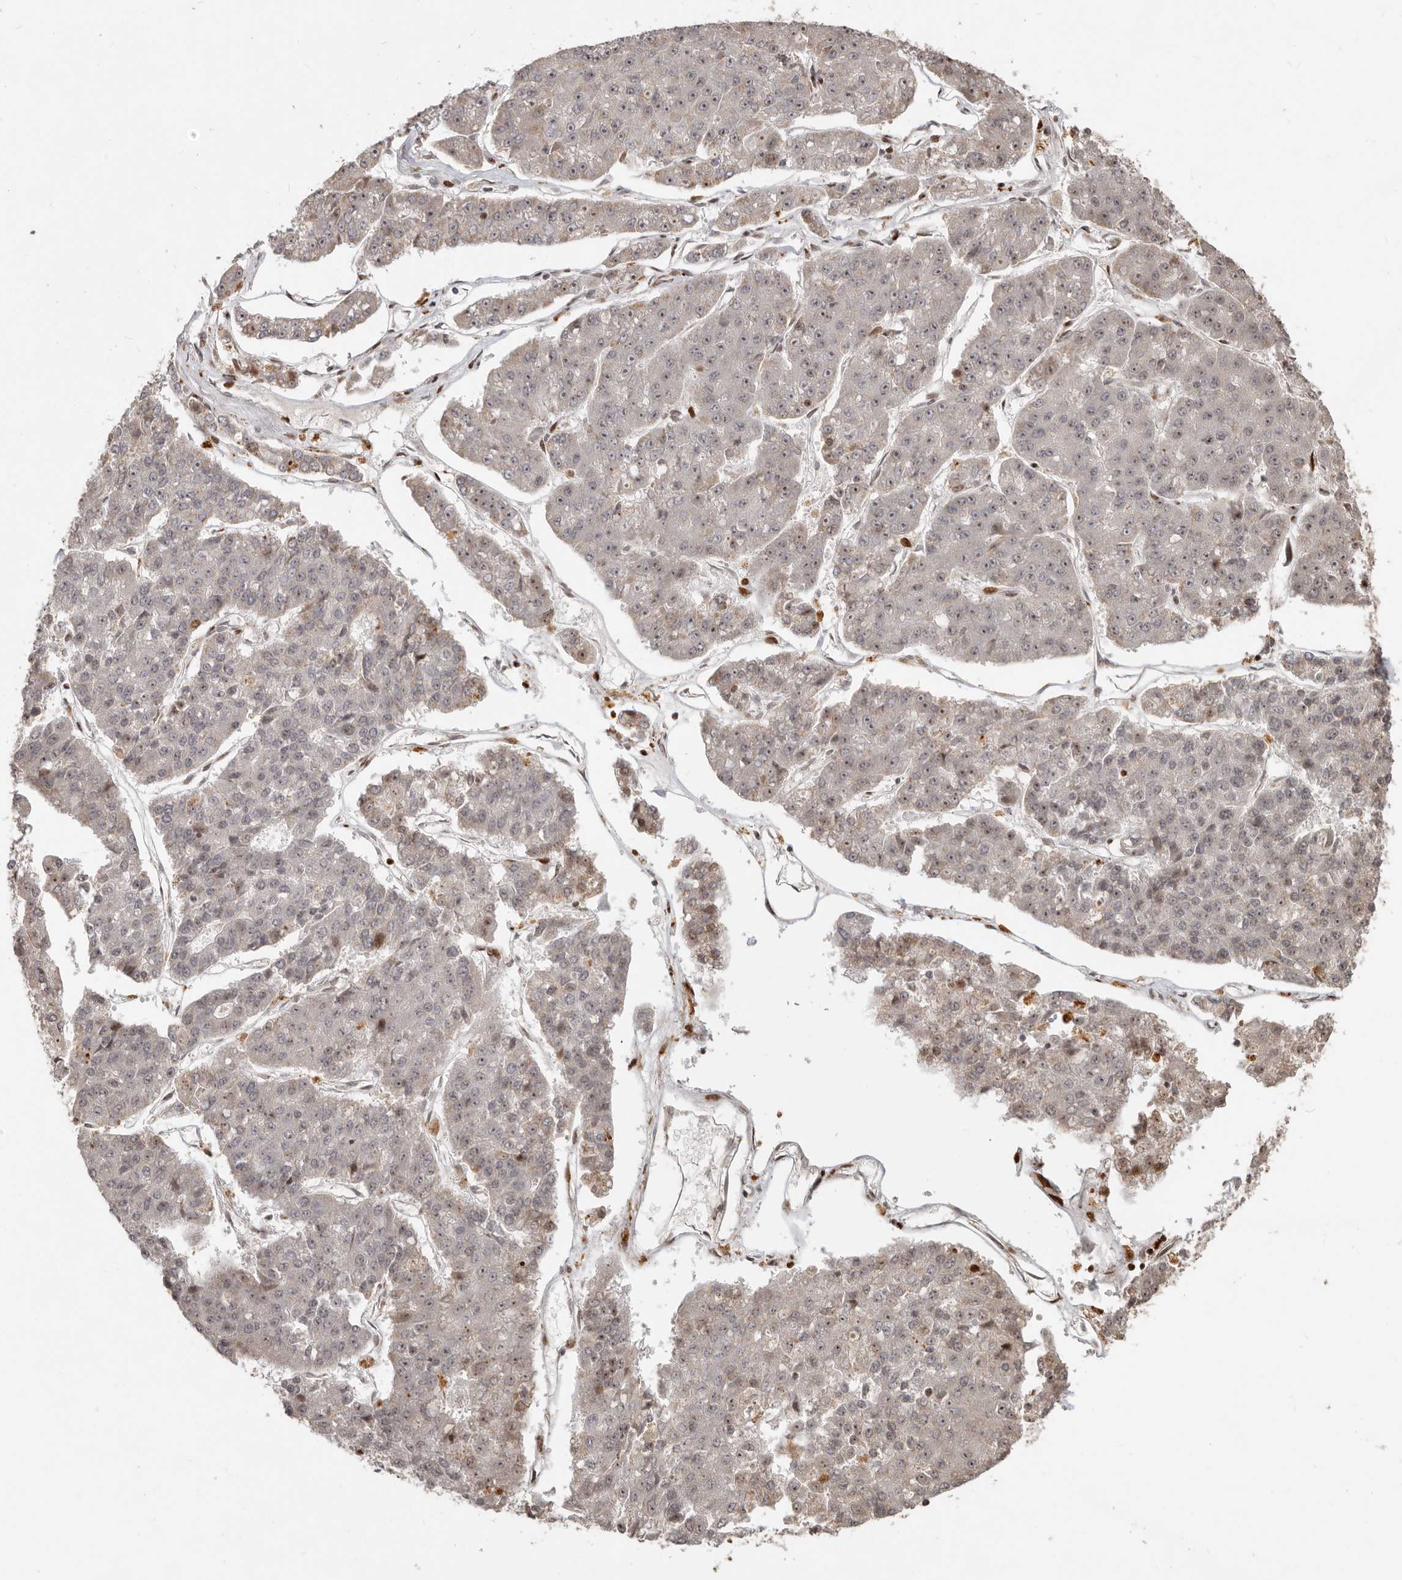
{"staining": {"intensity": "negative", "quantity": "none", "location": "none"}, "tissue": "pancreatic cancer", "cell_type": "Tumor cells", "image_type": "cancer", "snomed": [{"axis": "morphology", "description": "Adenocarcinoma, NOS"}, {"axis": "topography", "description": "Pancreas"}], "caption": "There is no significant staining in tumor cells of pancreatic cancer.", "gene": "TRIM4", "patient": {"sex": "male", "age": 50}}